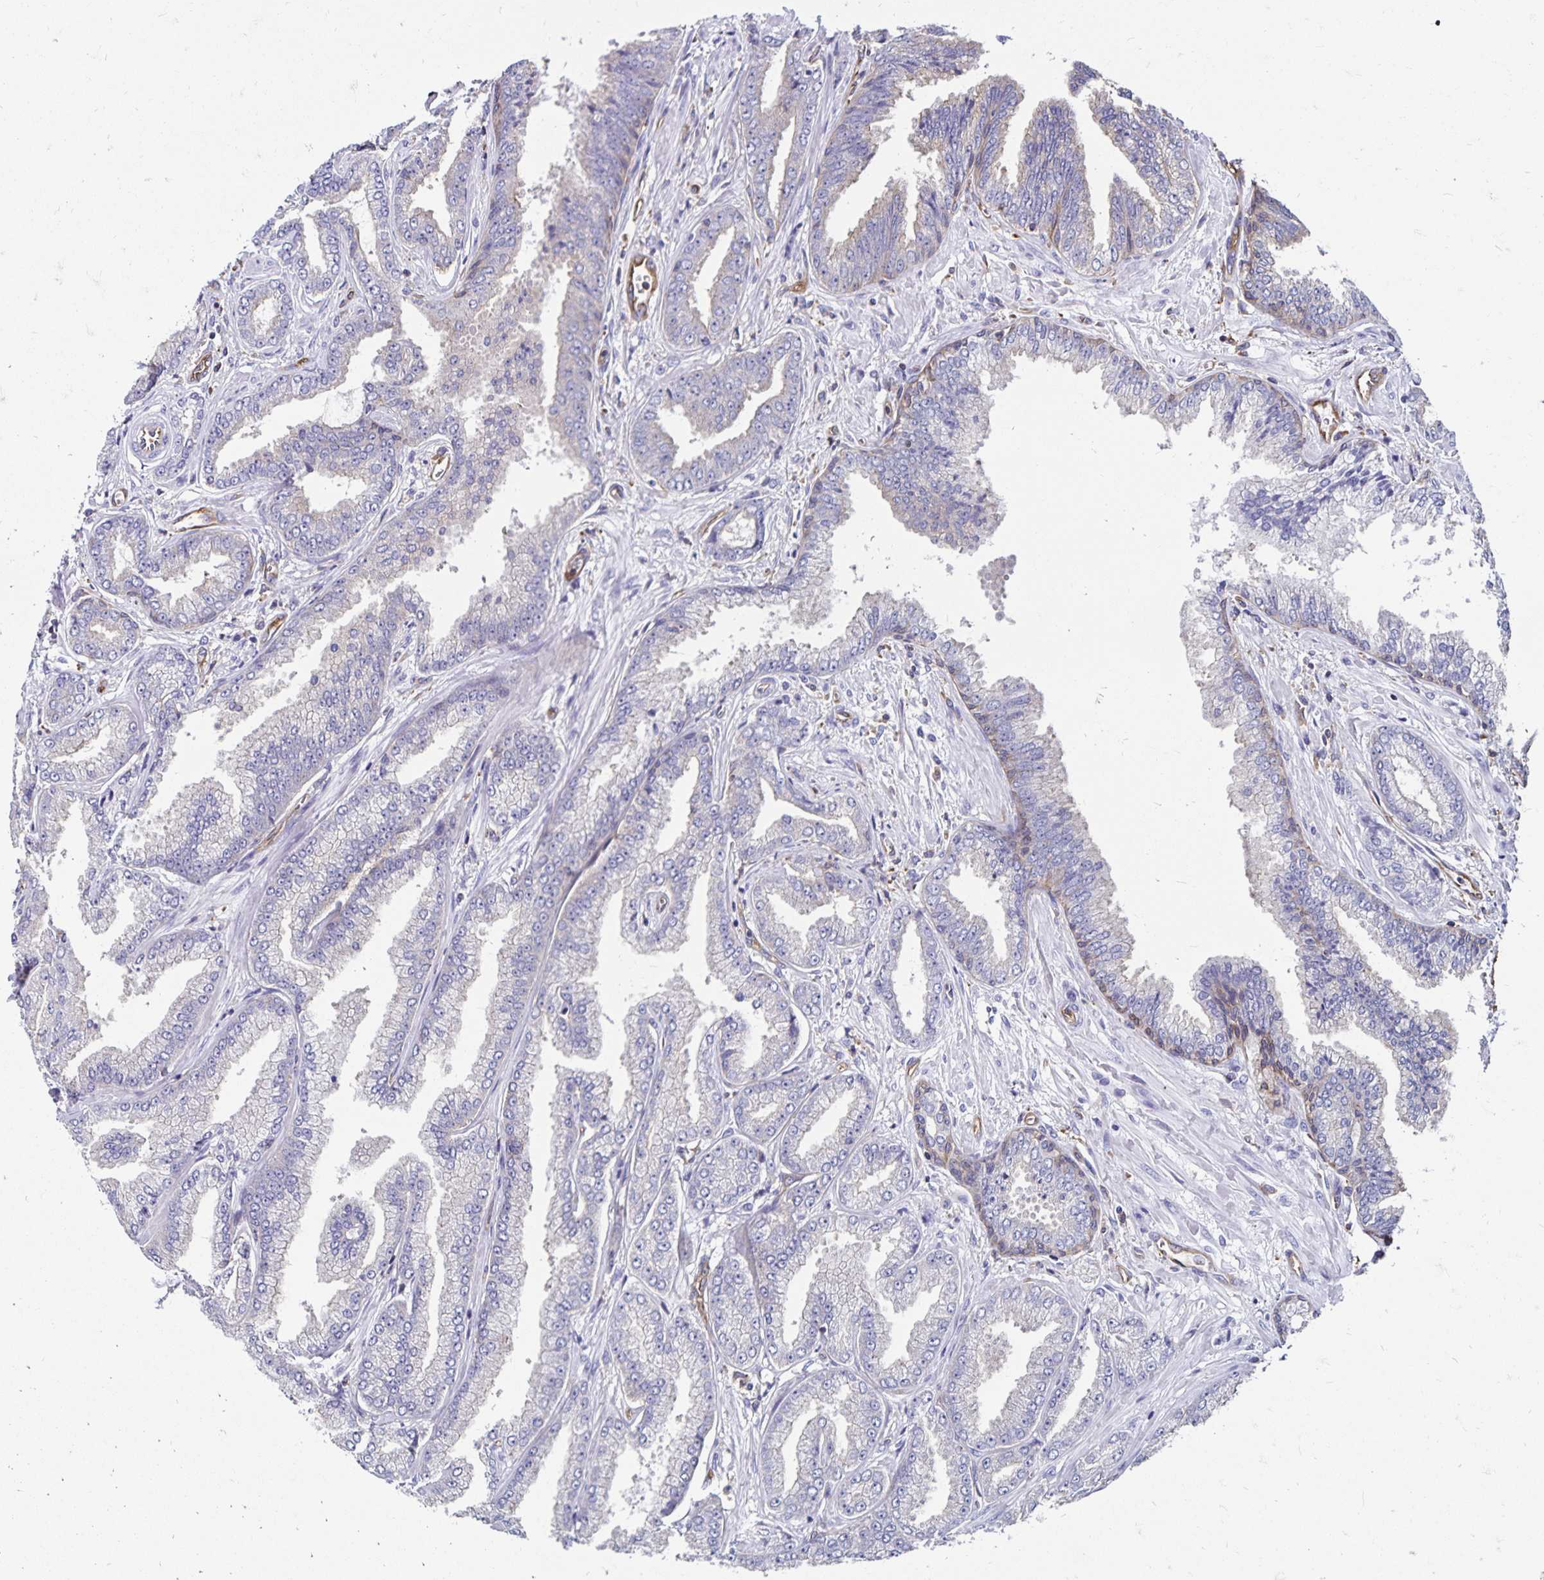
{"staining": {"intensity": "negative", "quantity": "none", "location": "none"}, "tissue": "prostate cancer", "cell_type": "Tumor cells", "image_type": "cancer", "snomed": [{"axis": "morphology", "description": "Adenocarcinoma, Low grade"}, {"axis": "topography", "description": "Prostate"}], "caption": "Prostate low-grade adenocarcinoma was stained to show a protein in brown. There is no significant positivity in tumor cells.", "gene": "RPRML", "patient": {"sex": "male", "age": 55}}